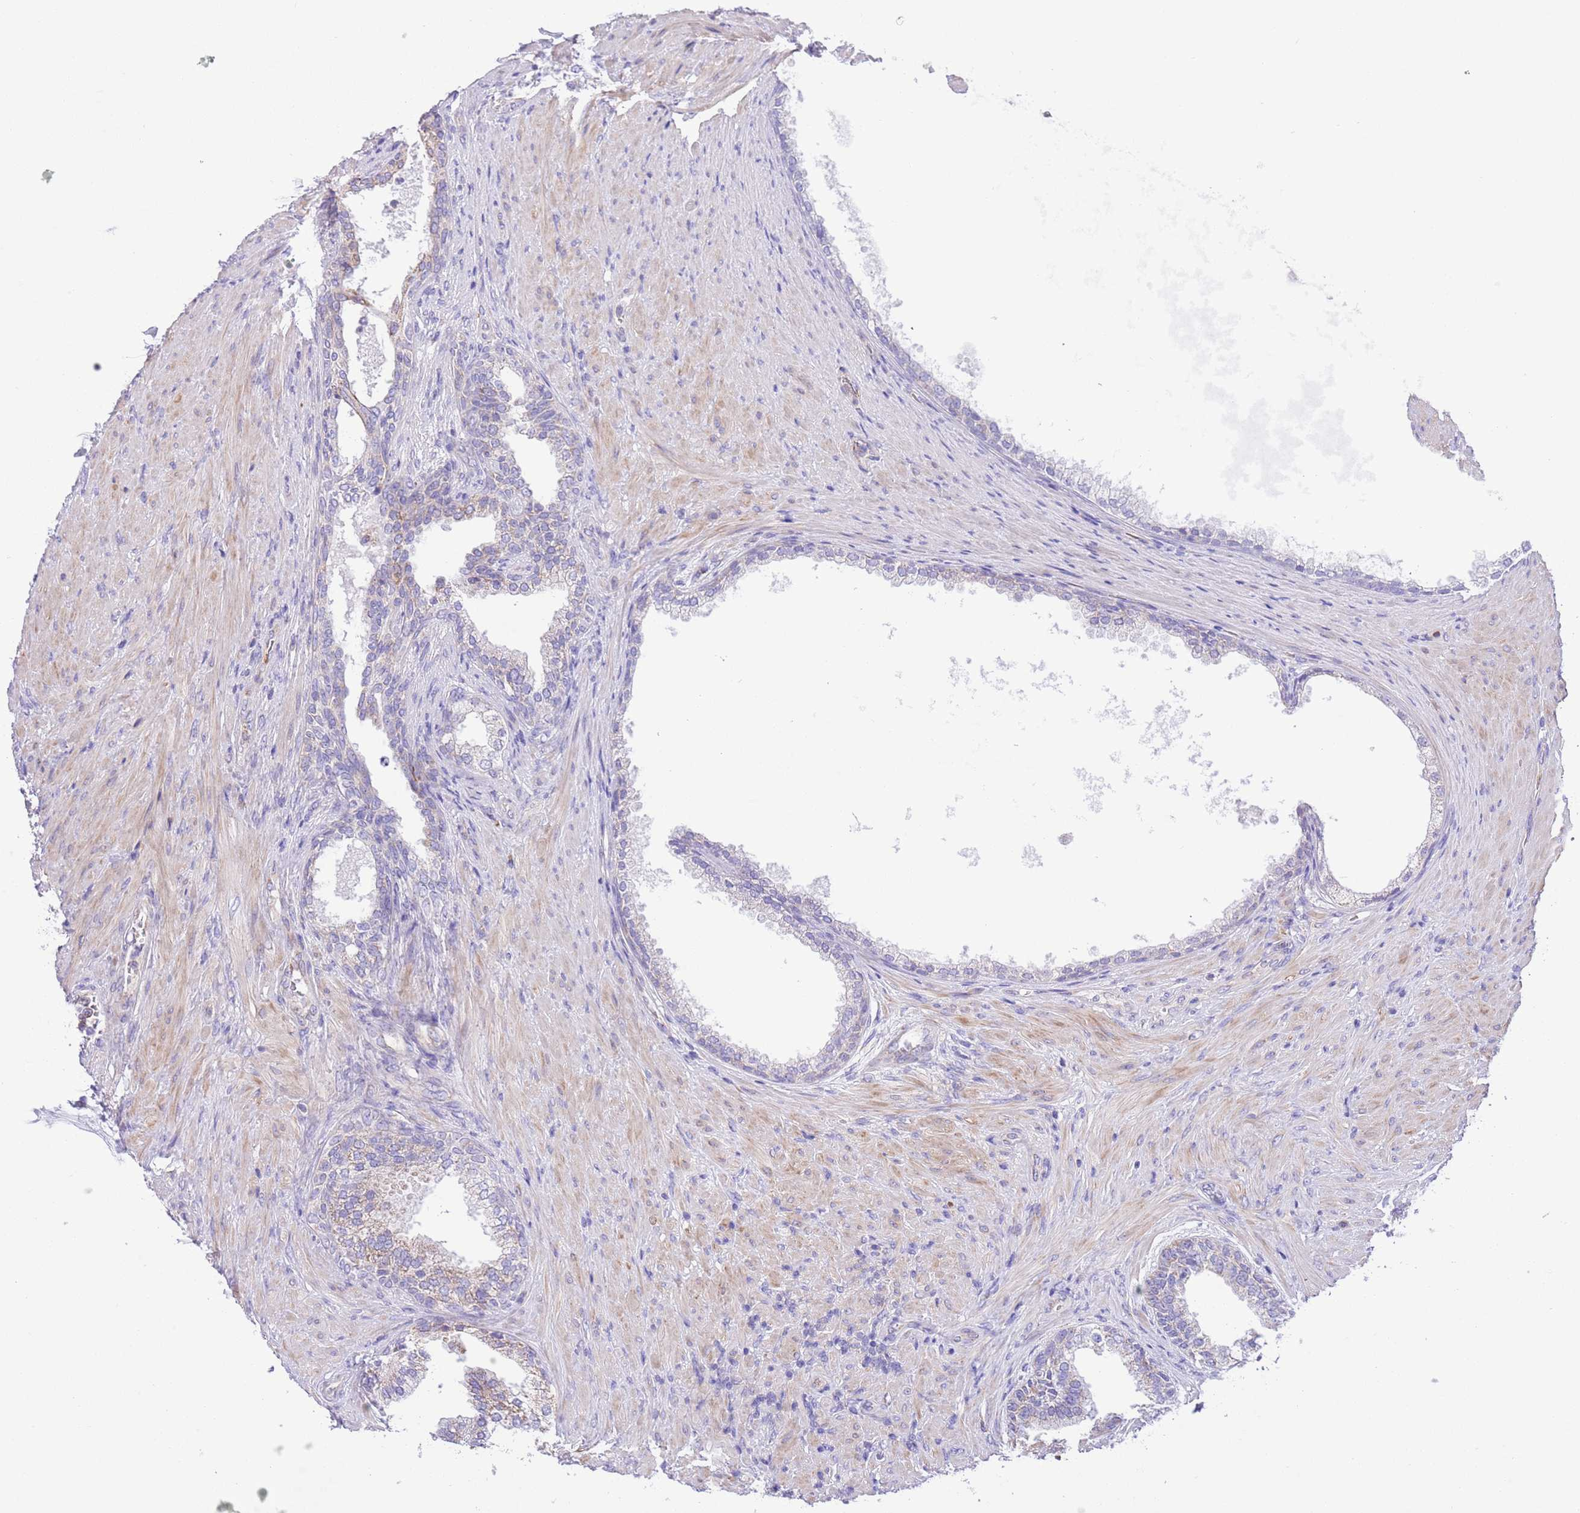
{"staining": {"intensity": "negative", "quantity": "none", "location": "none"}, "tissue": "prostate", "cell_type": "Glandular cells", "image_type": "normal", "snomed": [{"axis": "morphology", "description": "Normal tissue, NOS"}, {"axis": "topography", "description": "Prostate"}], "caption": "Immunohistochemistry (IHC) of unremarkable human prostate reveals no expression in glandular cells. (Immunohistochemistry, brightfield microscopy, high magnification).", "gene": "SS18L2", "patient": {"sex": "male", "age": 76}}